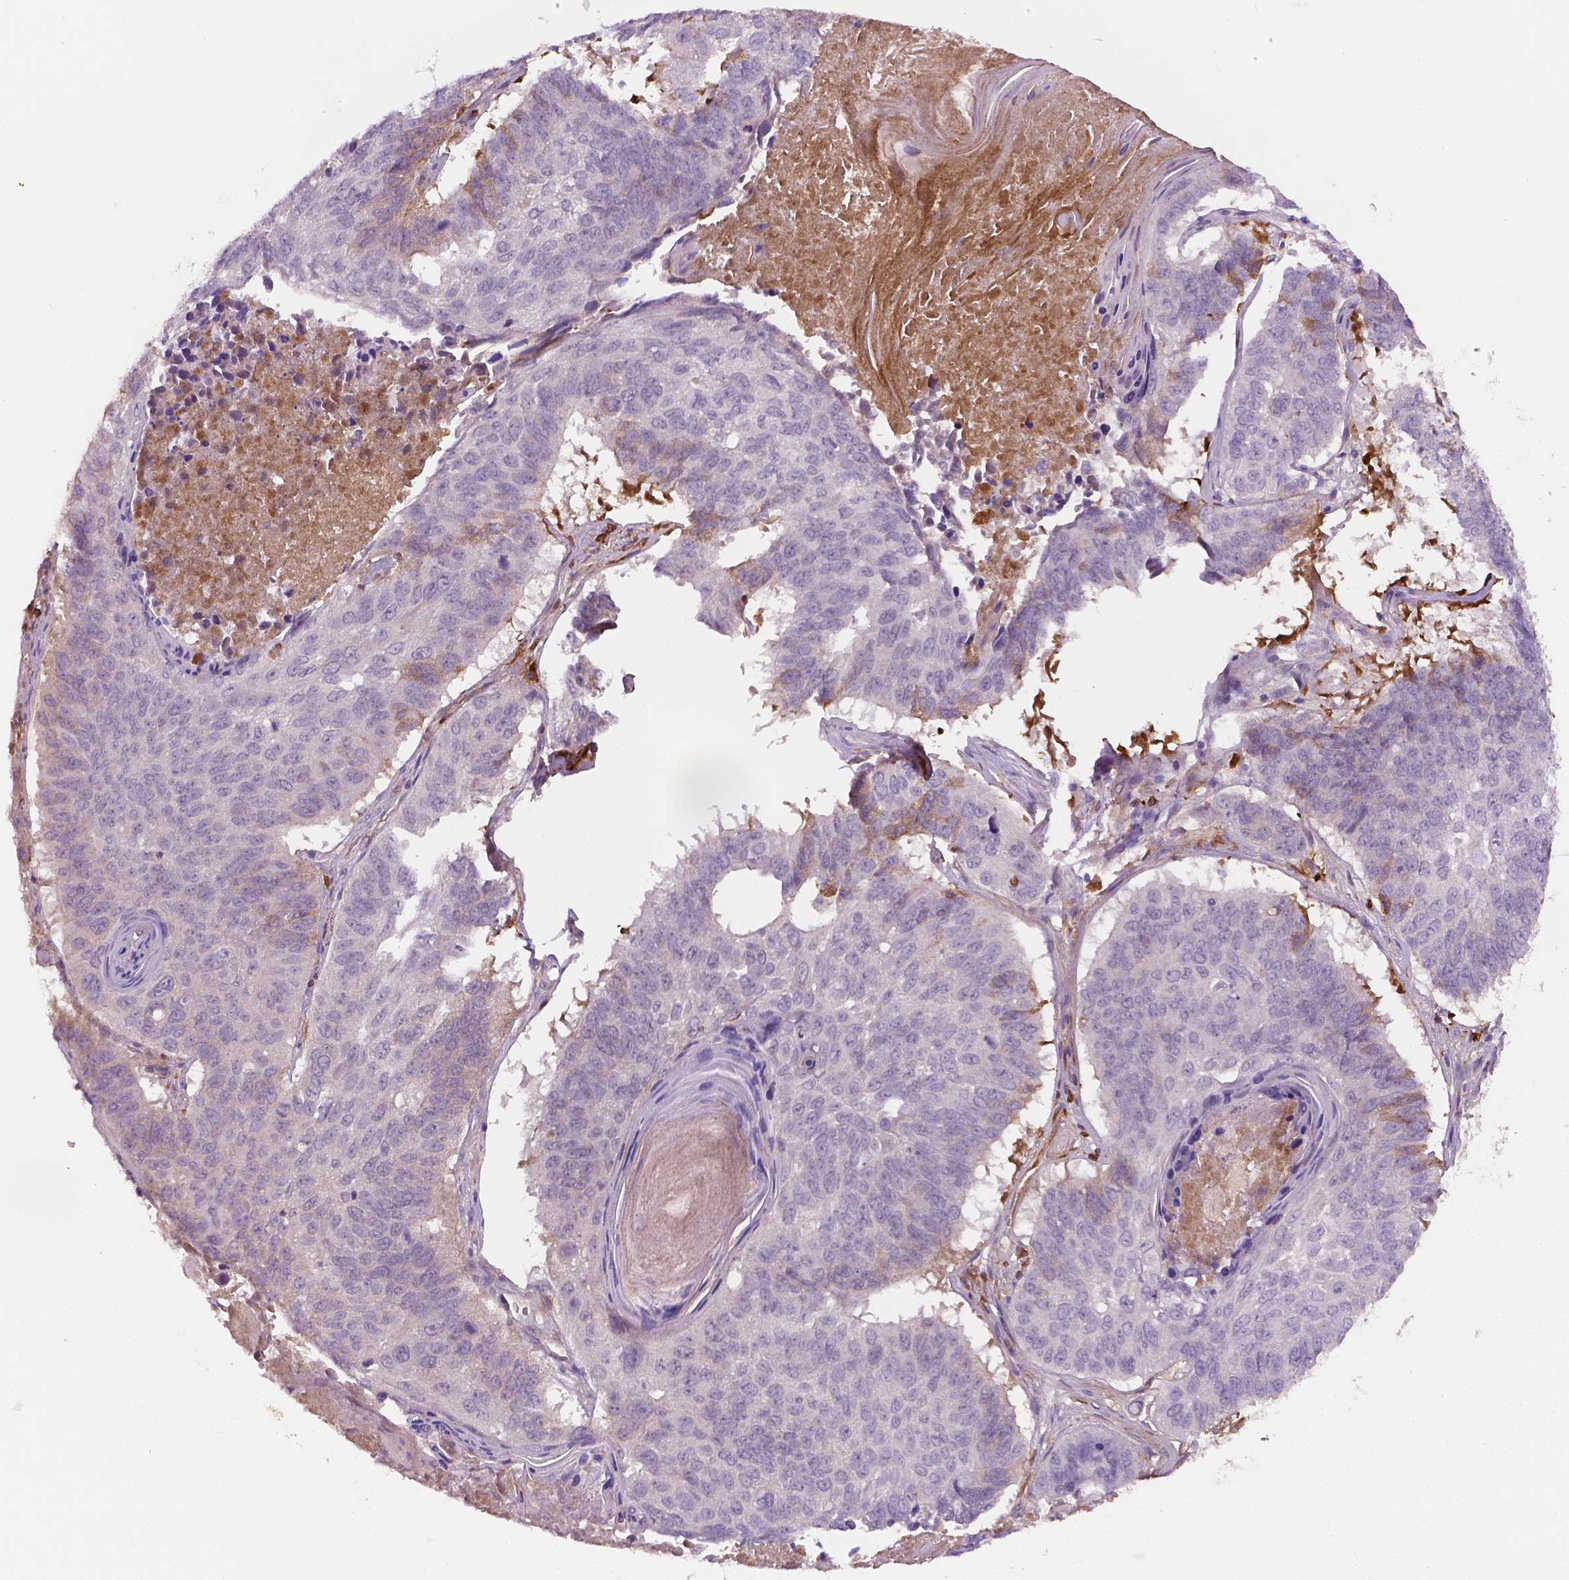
{"staining": {"intensity": "weak", "quantity": "<25%", "location": "cytoplasmic/membranous"}, "tissue": "lung cancer", "cell_type": "Tumor cells", "image_type": "cancer", "snomed": [{"axis": "morphology", "description": "Squamous cell carcinoma, NOS"}, {"axis": "topography", "description": "Lung"}], "caption": "This is an immunohistochemistry (IHC) photomicrograph of human lung cancer. There is no positivity in tumor cells.", "gene": "FBLN1", "patient": {"sex": "male", "age": 73}}